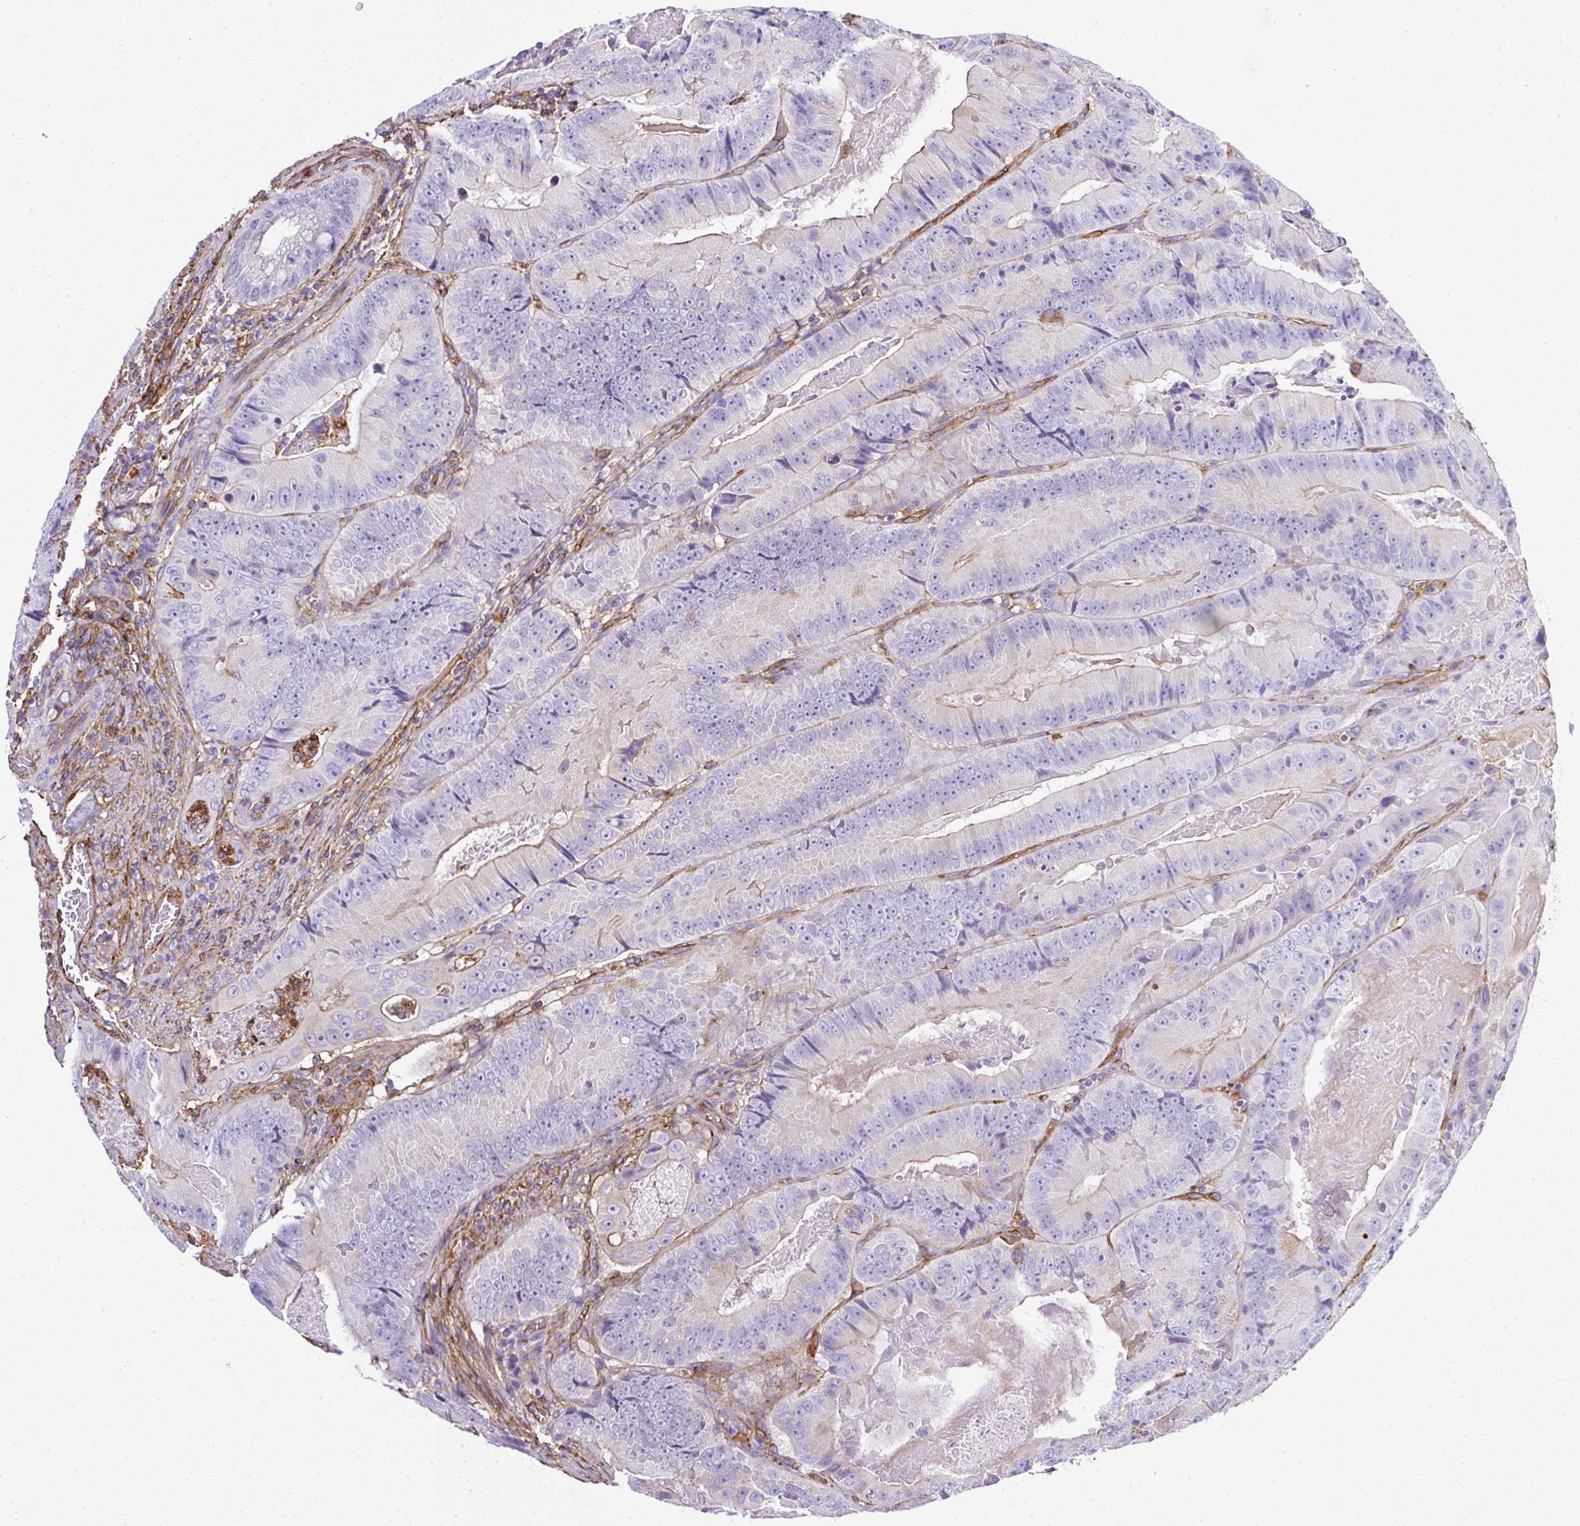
{"staining": {"intensity": "negative", "quantity": "none", "location": "none"}, "tissue": "colorectal cancer", "cell_type": "Tumor cells", "image_type": "cancer", "snomed": [{"axis": "morphology", "description": "Adenocarcinoma, NOS"}, {"axis": "topography", "description": "Colon"}], "caption": "Colorectal adenocarcinoma was stained to show a protein in brown. There is no significant expression in tumor cells.", "gene": "MAGEB5", "patient": {"sex": "female", "age": 86}}